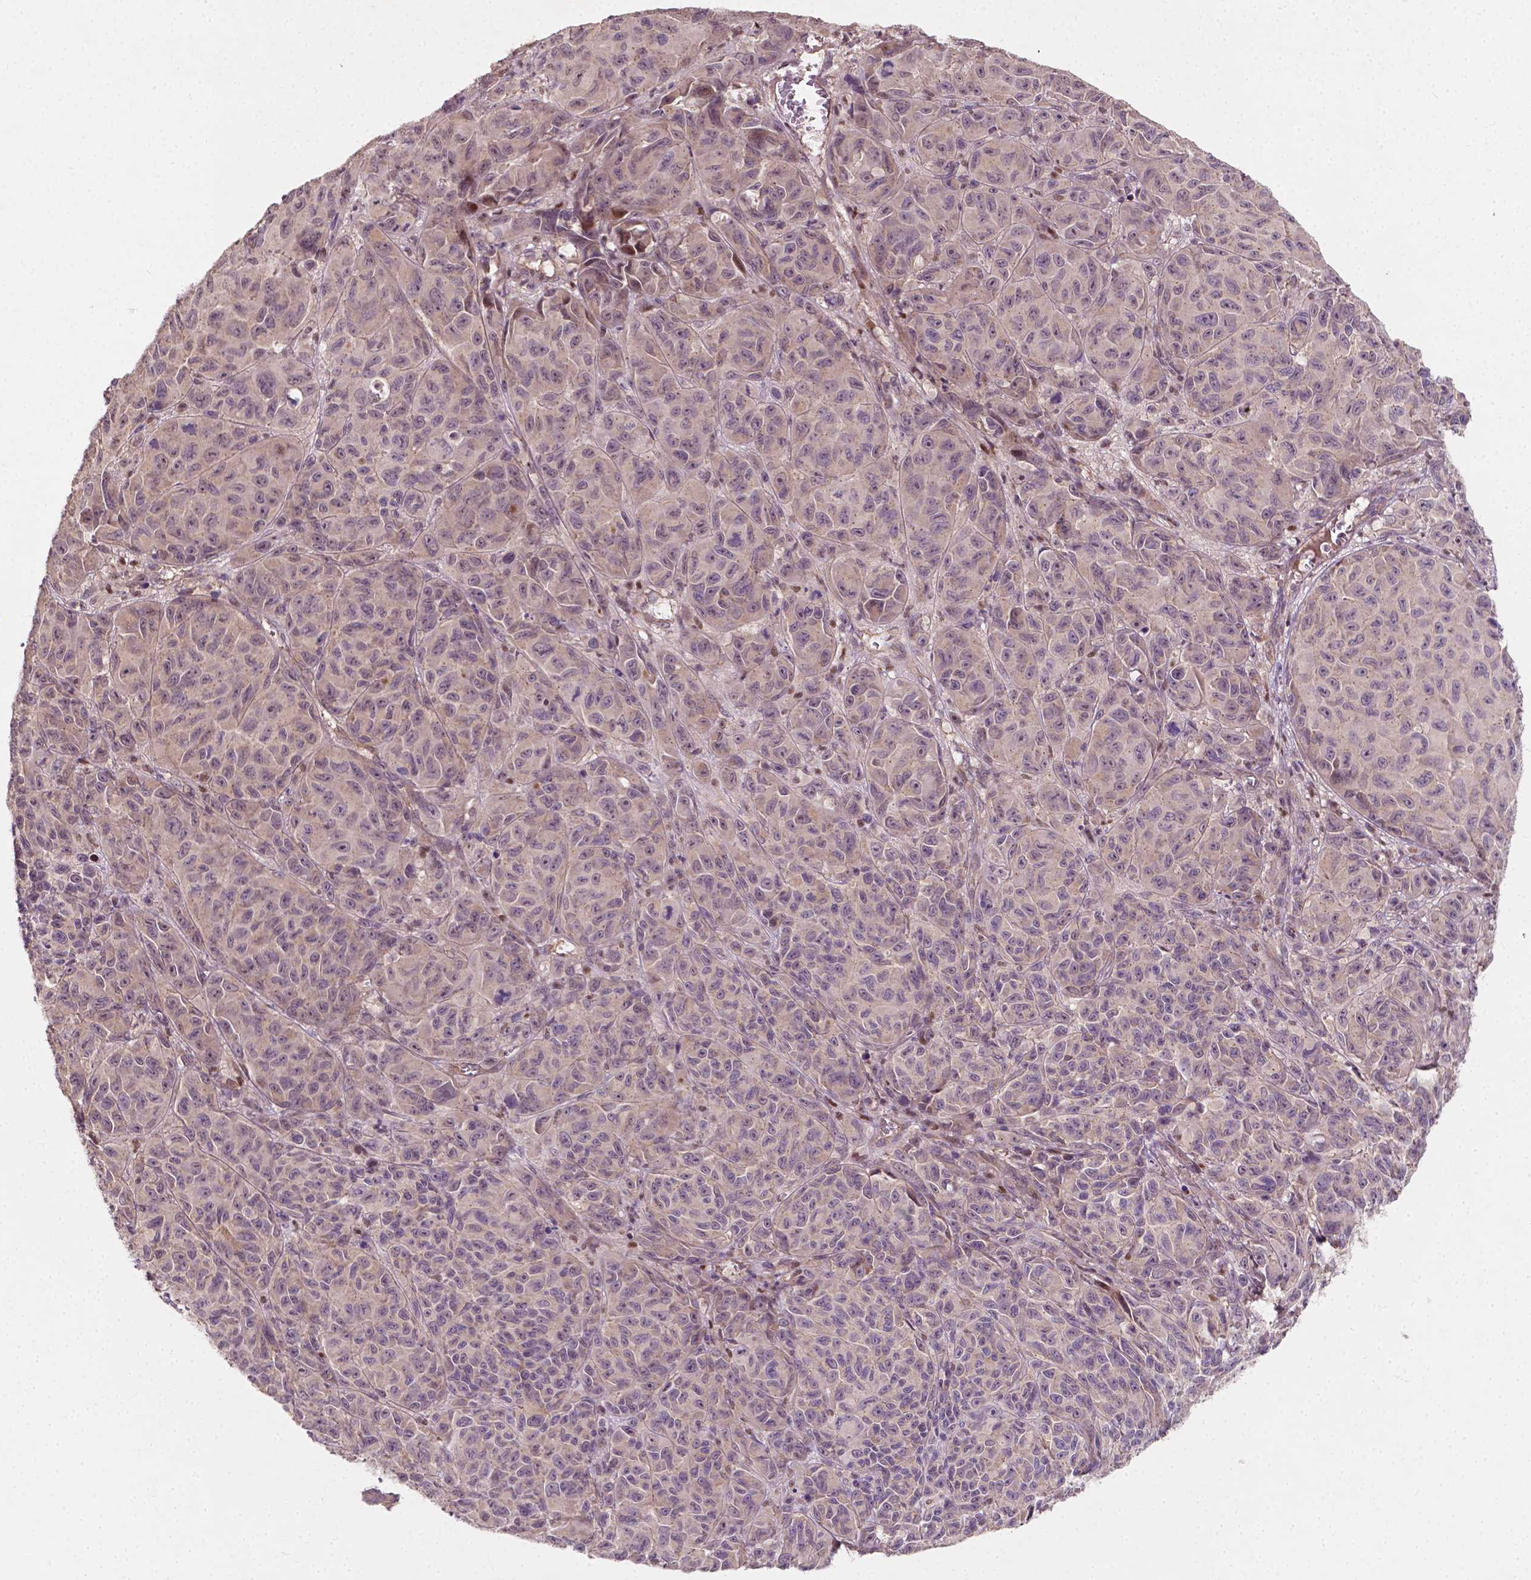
{"staining": {"intensity": "moderate", "quantity": "<25%", "location": "nuclear"}, "tissue": "melanoma", "cell_type": "Tumor cells", "image_type": "cancer", "snomed": [{"axis": "morphology", "description": "Malignant melanoma, NOS"}, {"axis": "topography", "description": "Vulva, labia, clitoris and Bartholin´s gland, NO"}], "caption": "A brown stain shows moderate nuclear staining of a protein in malignant melanoma tumor cells.", "gene": "DUSP16", "patient": {"sex": "female", "age": 75}}